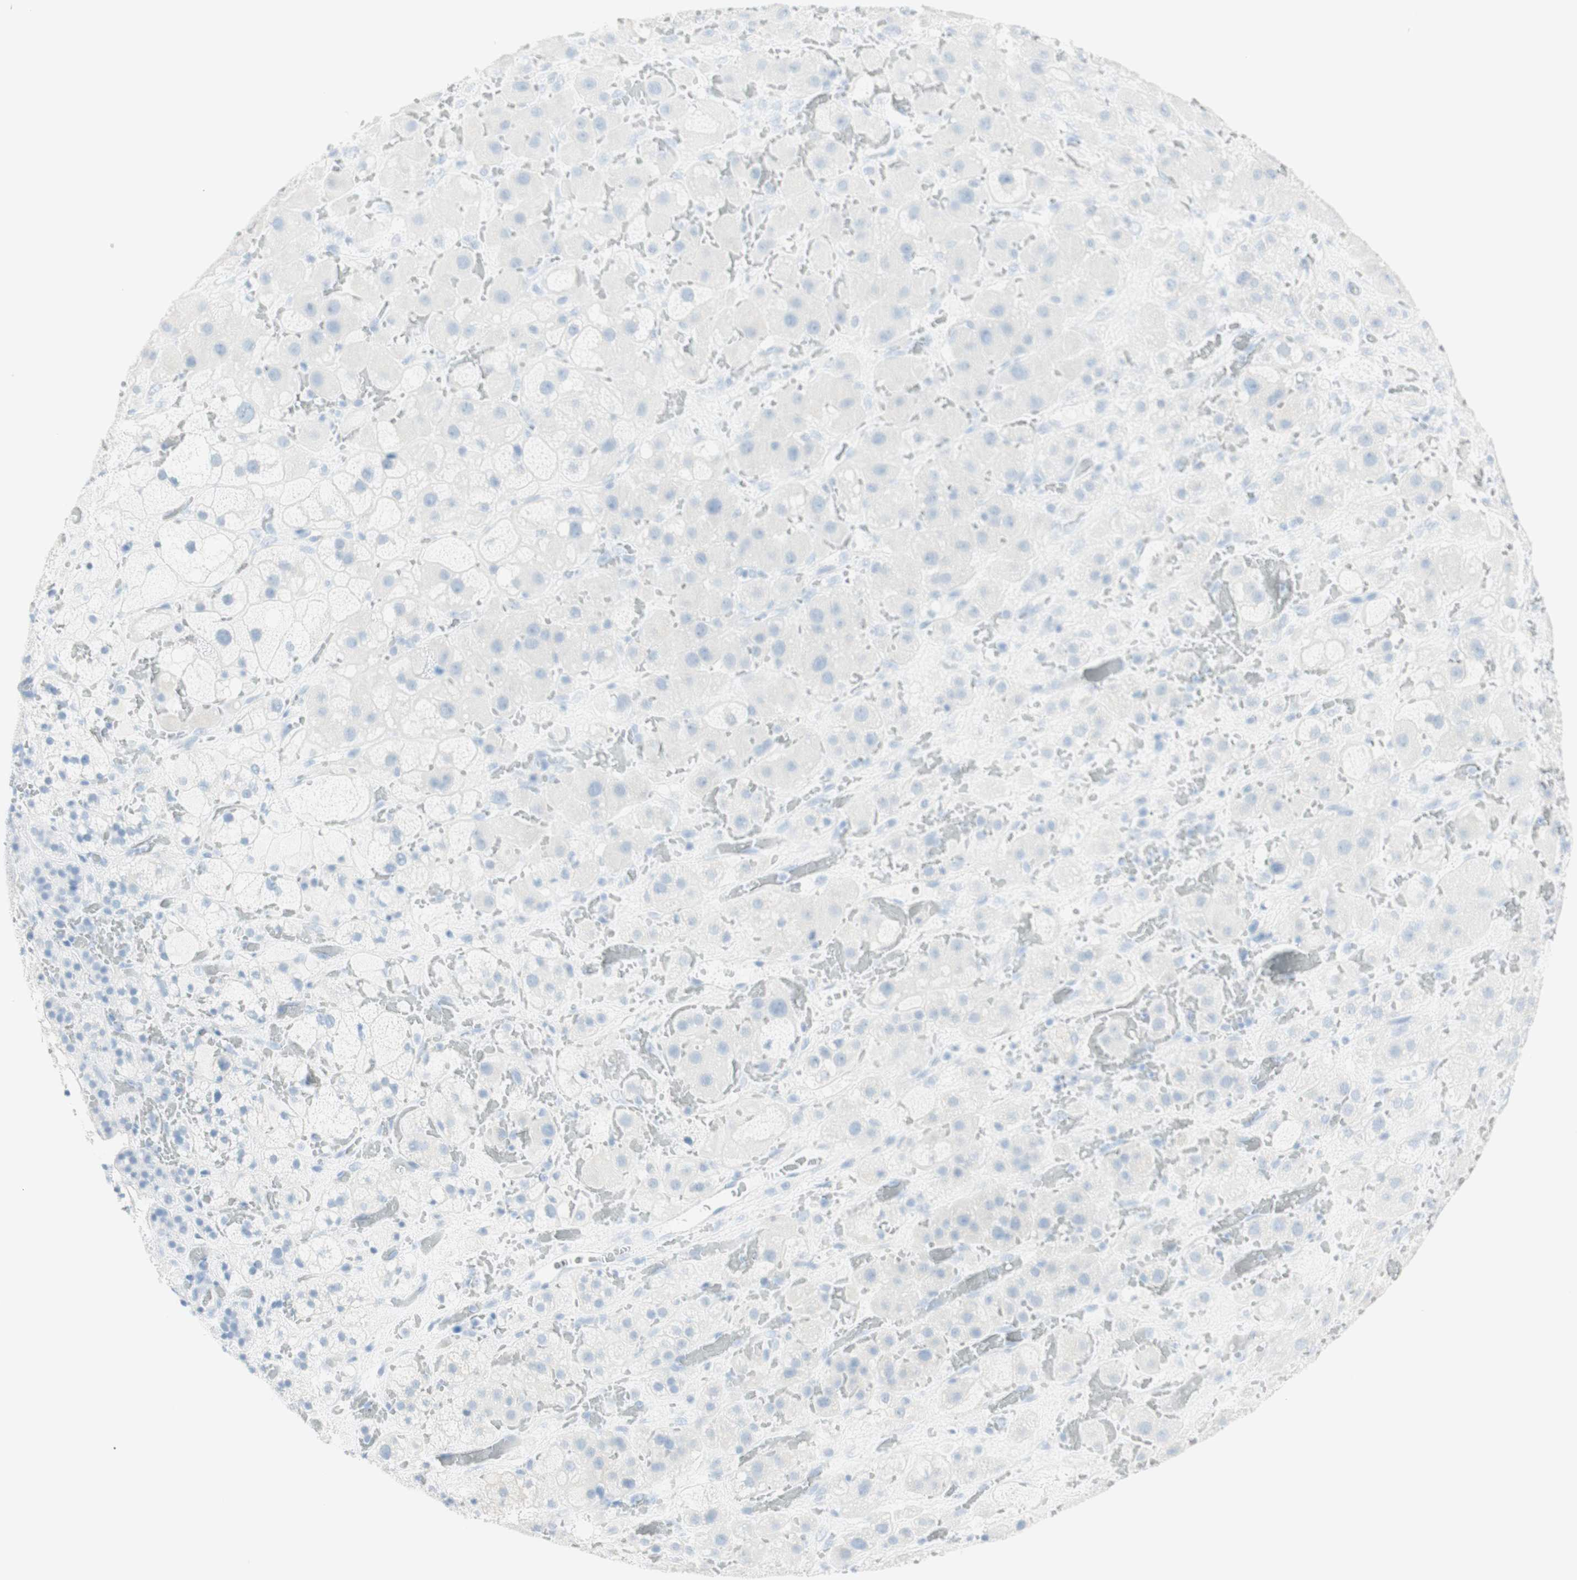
{"staining": {"intensity": "negative", "quantity": "none", "location": "none"}, "tissue": "adrenal gland", "cell_type": "Glandular cells", "image_type": "normal", "snomed": [{"axis": "morphology", "description": "Normal tissue, NOS"}, {"axis": "topography", "description": "Adrenal gland"}], "caption": "Human adrenal gland stained for a protein using IHC shows no expression in glandular cells.", "gene": "NAPSA", "patient": {"sex": "female", "age": 47}}